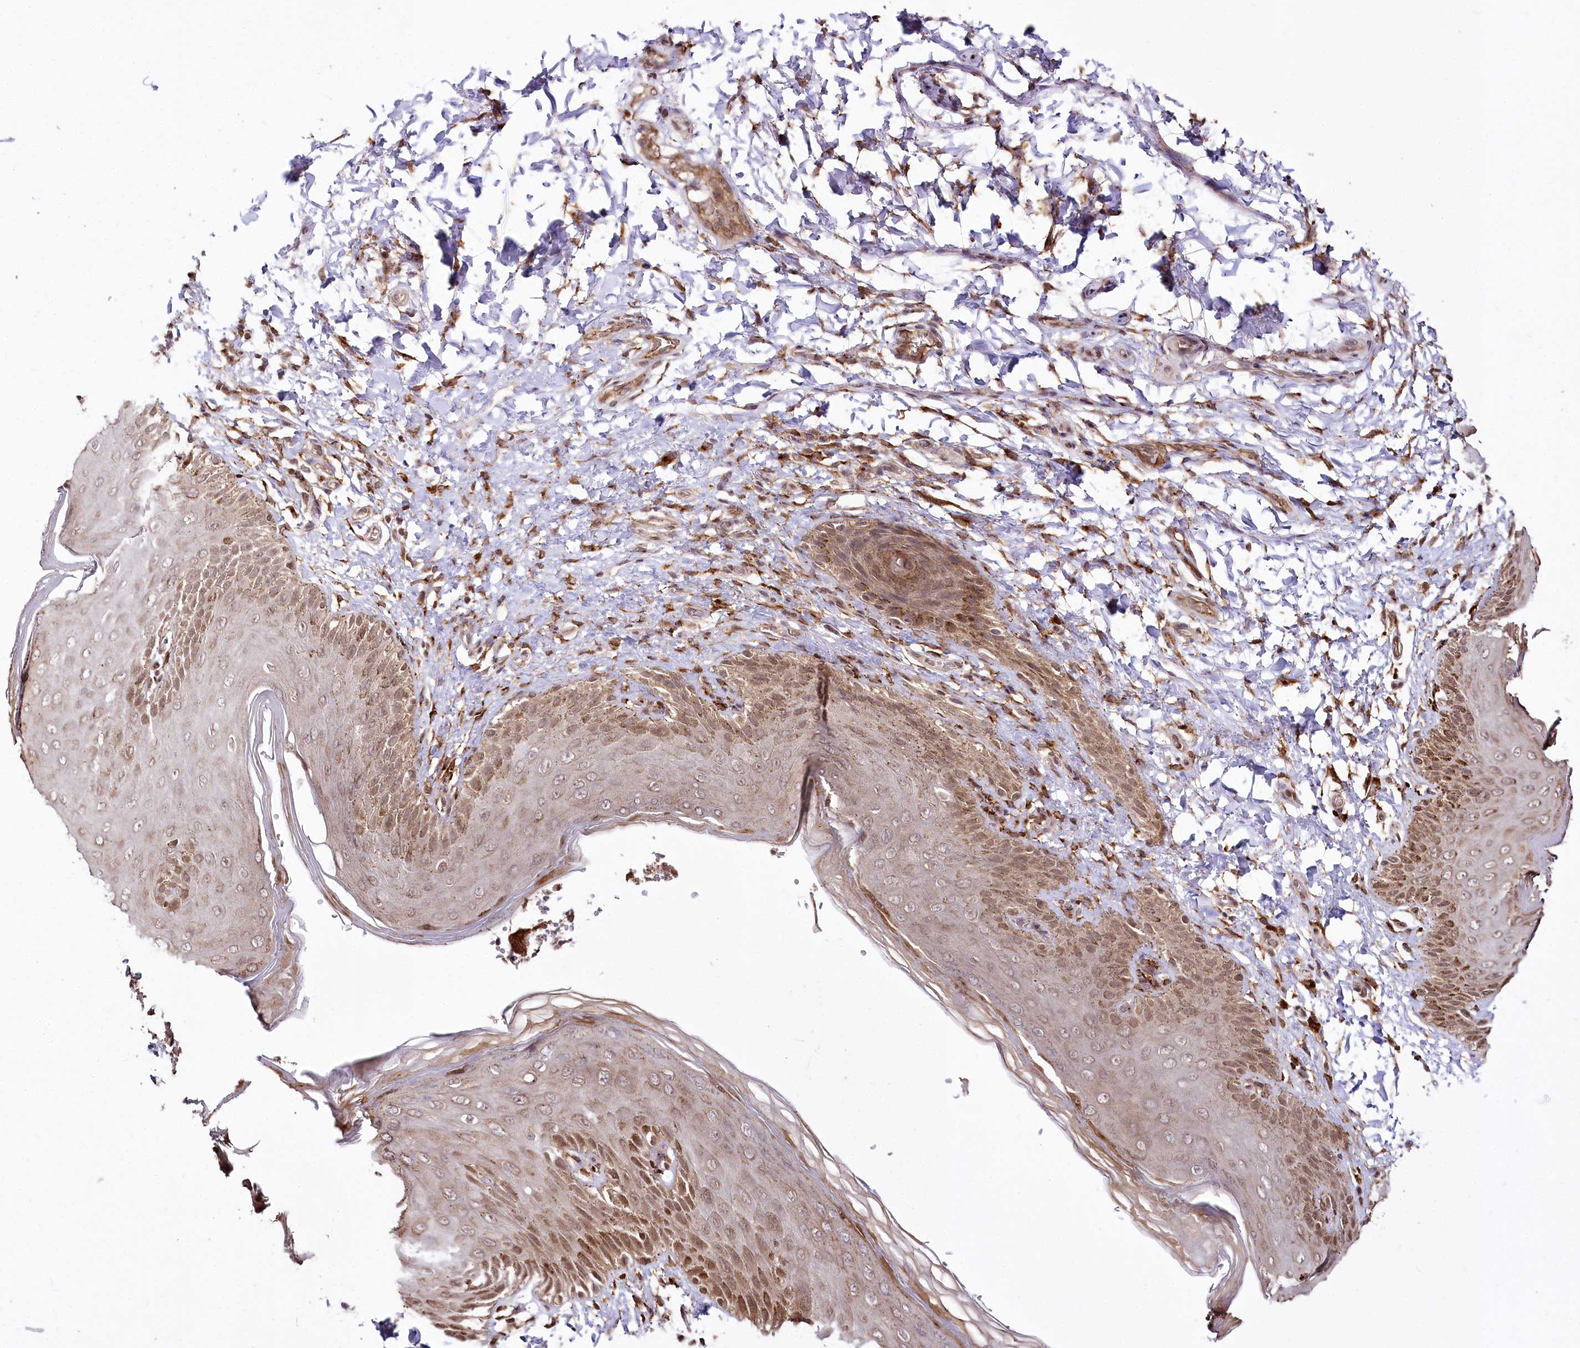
{"staining": {"intensity": "moderate", "quantity": "25%-75%", "location": "cytoplasmic/membranous,nuclear"}, "tissue": "skin", "cell_type": "Epidermal cells", "image_type": "normal", "snomed": [{"axis": "morphology", "description": "Normal tissue, NOS"}, {"axis": "topography", "description": "Anal"}], "caption": "Skin stained with DAB IHC shows medium levels of moderate cytoplasmic/membranous,nuclear expression in approximately 25%-75% of epidermal cells.", "gene": "HOXC8", "patient": {"sex": "male", "age": 44}}